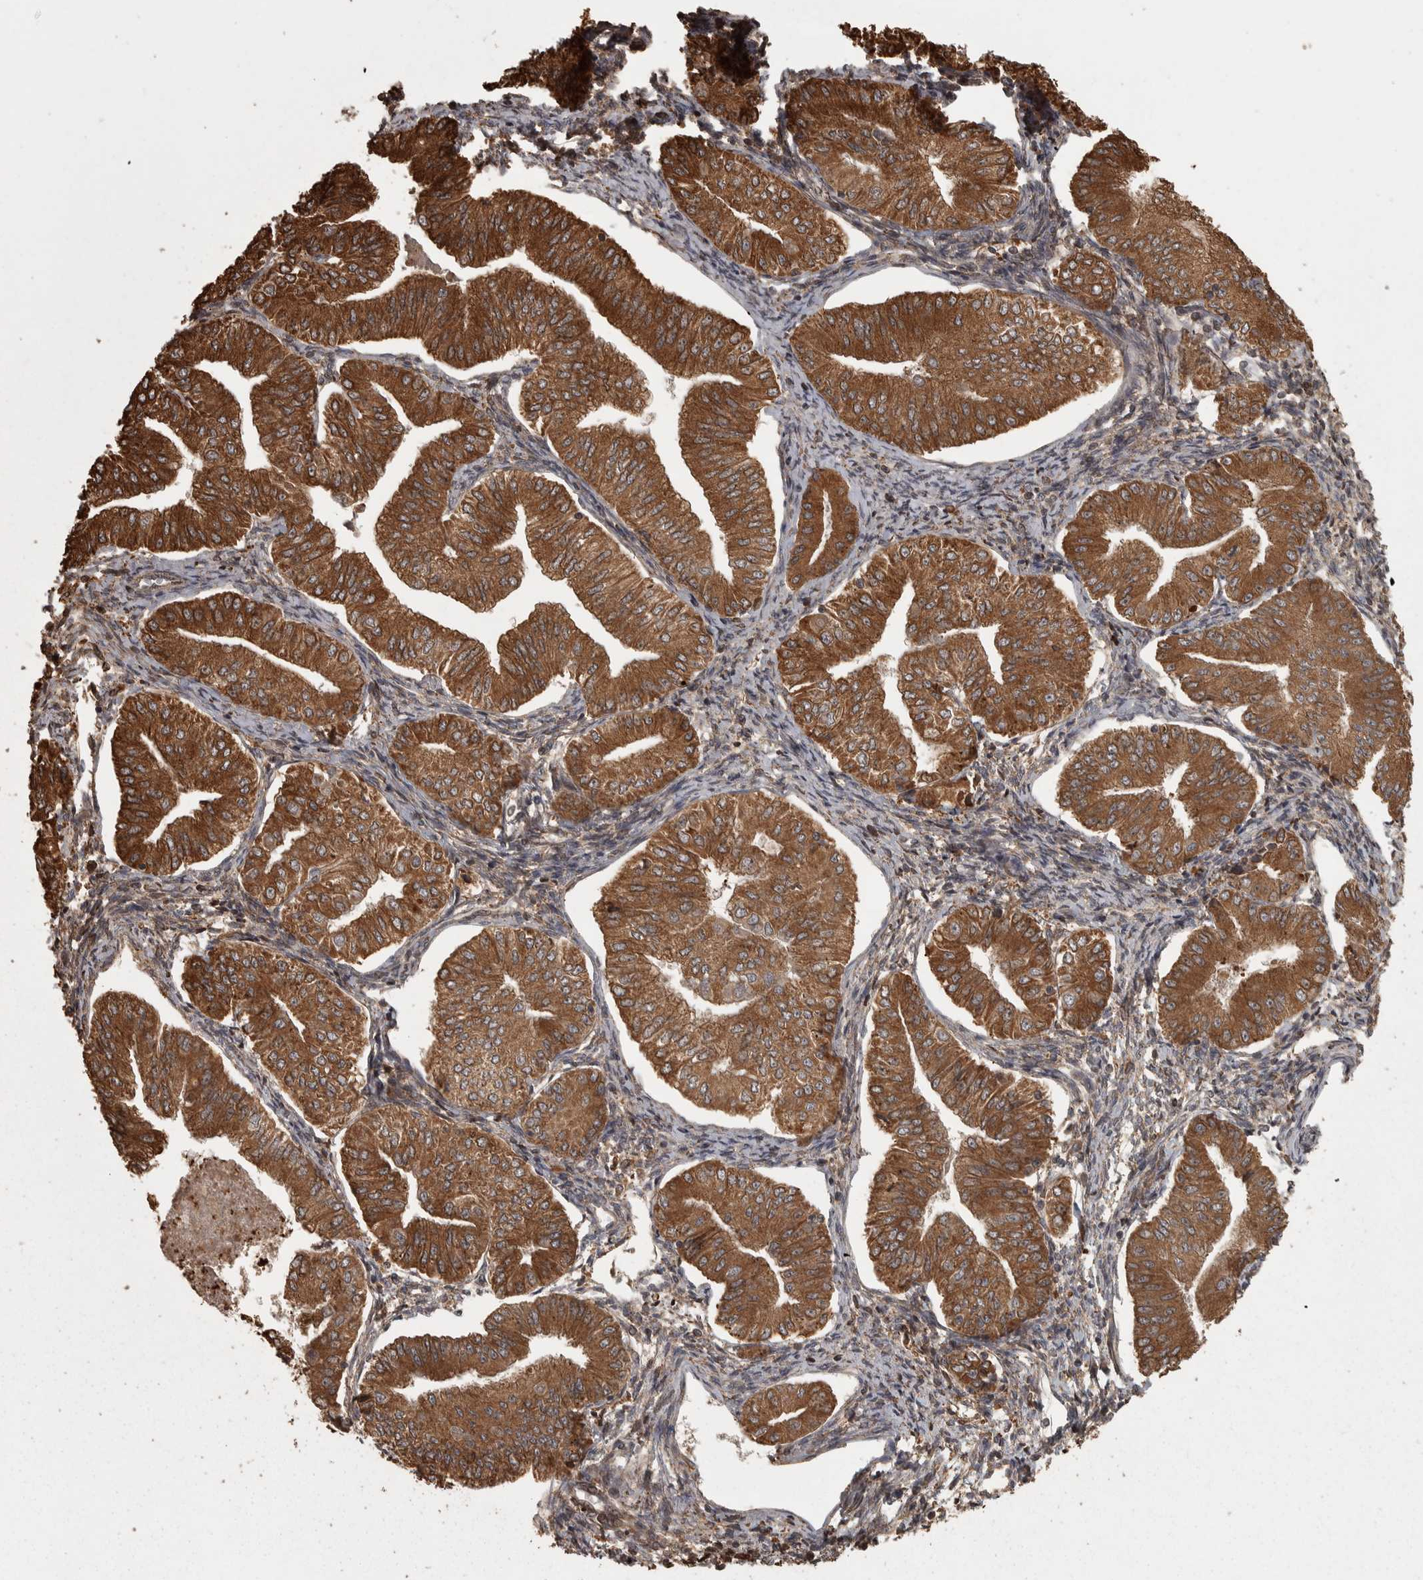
{"staining": {"intensity": "strong", "quantity": ">75%", "location": "cytoplasmic/membranous"}, "tissue": "endometrial cancer", "cell_type": "Tumor cells", "image_type": "cancer", "snomed": [{"axis": "morphology", "description": "Normal tissue, NOS"}, {"axis": "morphology", "description": "Adenocarcinoma, NOS"}, {"axis": "topography", "description": "Endometrium"}], "caption": "An IHC photomicrograph of tumor tissue is shown. Protein staining in brown shows strong cytoplasmic/membranous positivity in endometrial adenocarcinoma within tumor cells.", "gene": "AGBL3", "patient": {"sex": "female", "age": 53}}